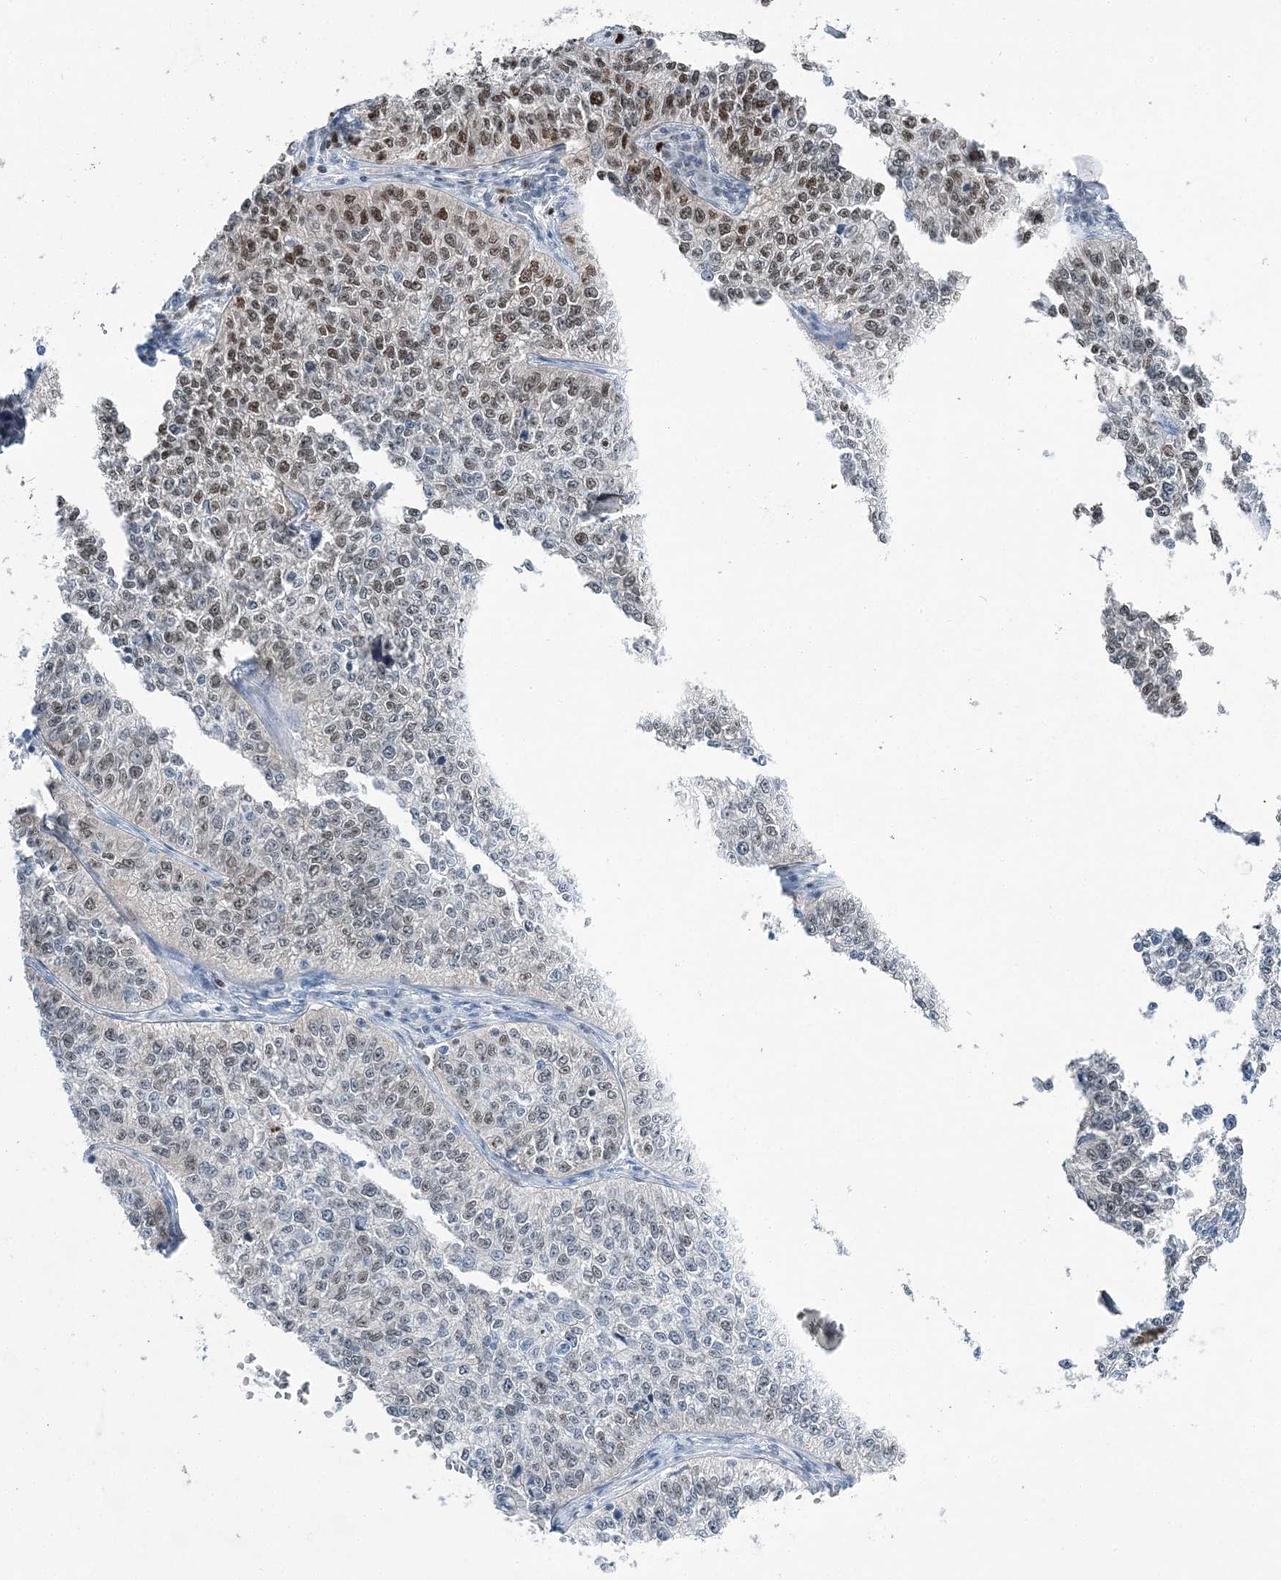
{"staining": {"intensity": "strong", "quantity": "25%-75%", "location": "nuclear"}, "tissue": "cervical cancer", "cell_type": "Tumor cells", "image_type": "cancer", "snomed": [{"axis": "morphology", "description": "Squamous cell carcinoma, NOS"}, {"axis": "topography", "description": "Cervix"}], "caption": "Protein analysis of cervical cancer tissue demonstrates strong nuclear expression in about 25%-75% of tumor cells.", "gene": "HAT1", "patient": {"sex": "female", "age": 35}}